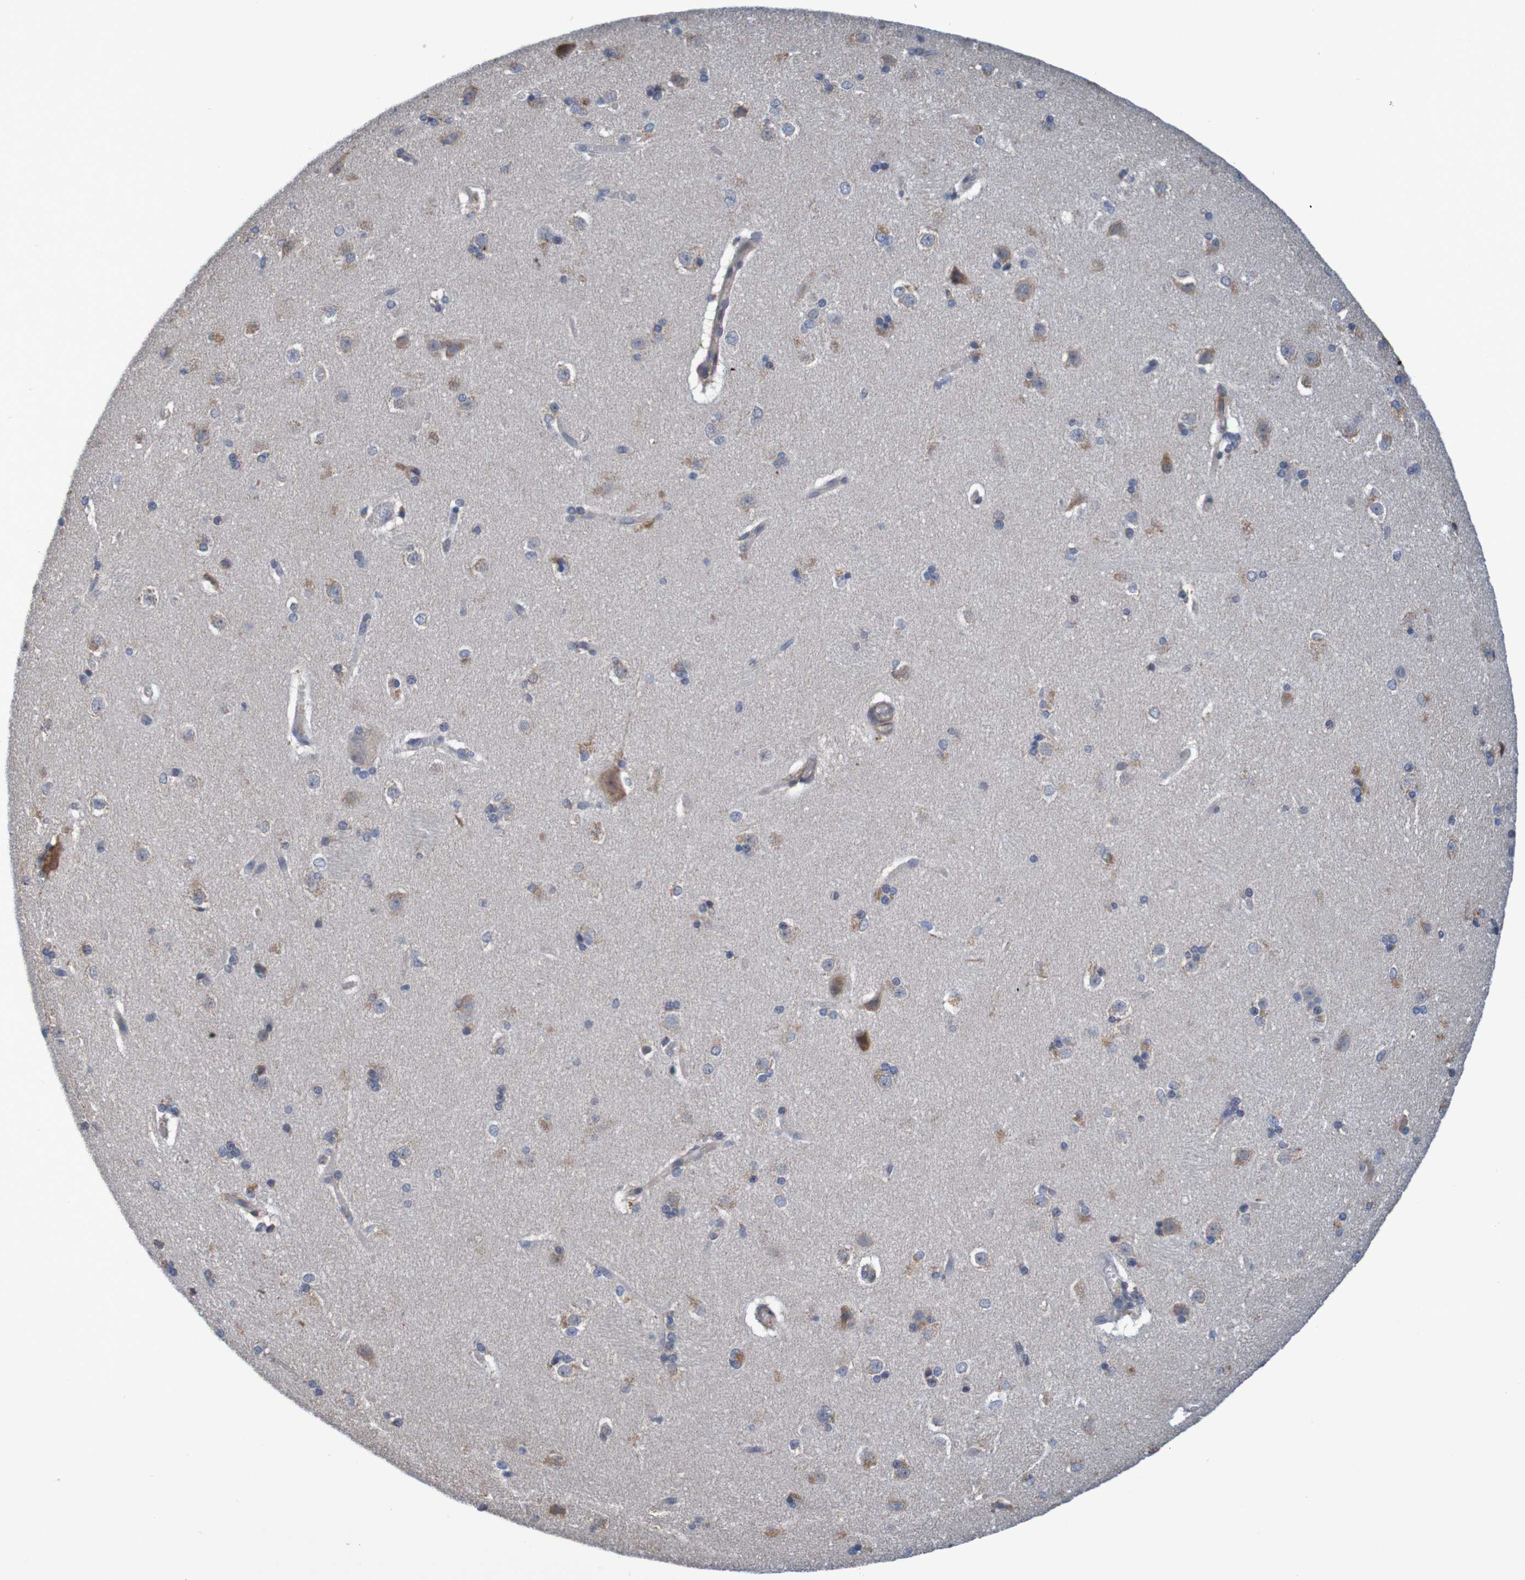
{"staining": {"intensity": "negative", "quantity": "none", "location": "none"}, "tissue": "caudate", "cell_type": "Glial cells", "image_type": "normal", "snomed": [{"axis": "morphology", "description": "Normal tissue, NOS"}, {"axis": "topography", "description": "Lateral ventricle wall"}], "caption": "A high-resolution micrograph shows immunohistochemistry (IHC) staining of benign caudate, which demonstrates no significant staining in glial cells. Nuclei are stained in blue.", "gene": "CLDN18", "patient": {"sex": "female", "age": 19}}